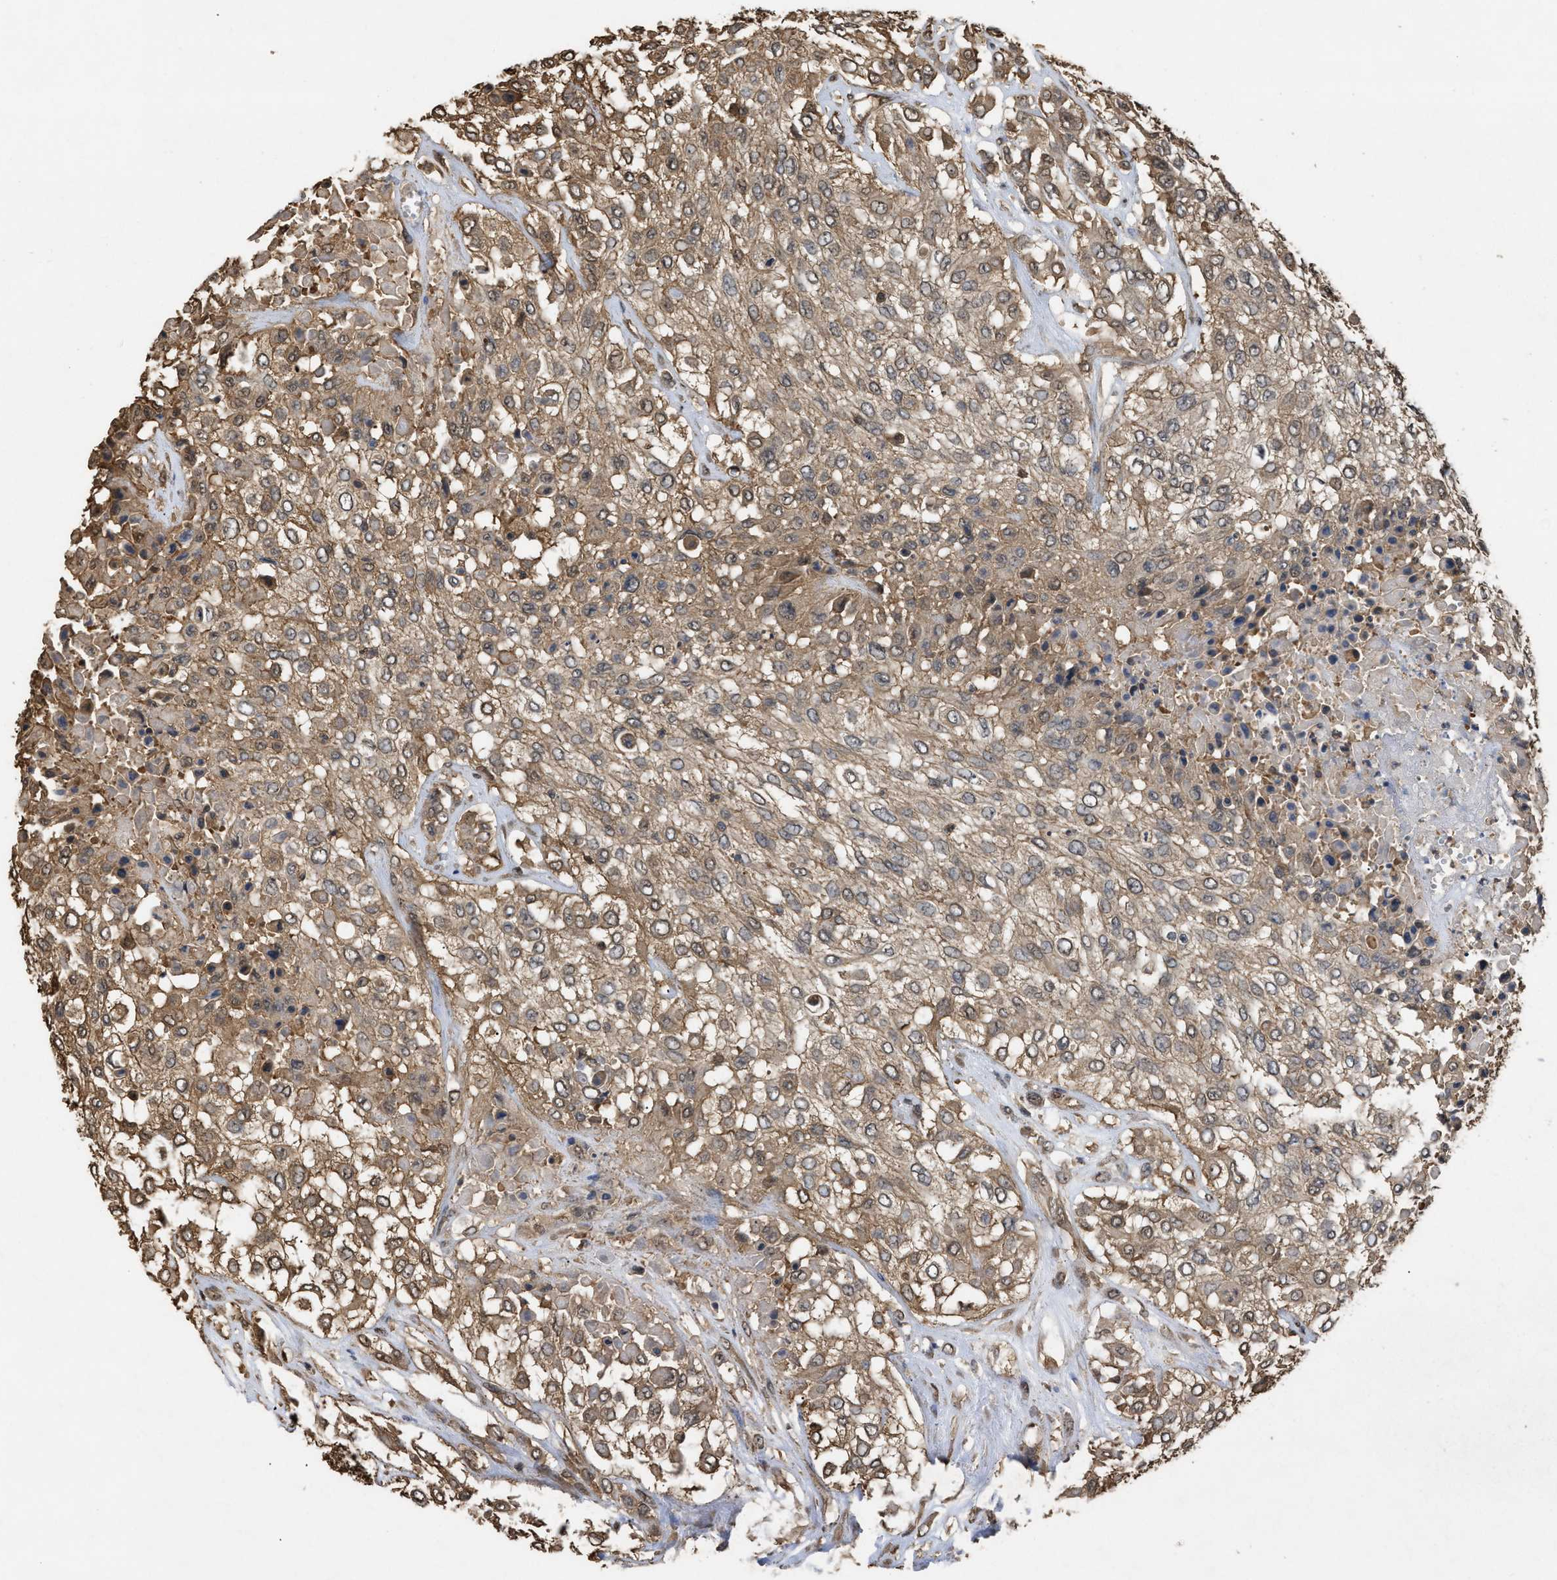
{"staining": {"intensity": "moderate", "quantity": ">75%", "location": "cytoplasmic/membranous"}, "tissue": "urothelial cancer", "cell_type": "Tumor cells", "image_type": "cancer", "snomed": [{"axis": "morphology", "description": "Urothelial carcinoma, High grade"}, {"axis": "topography", "description": "Urinary bladder"}], "caption": "The photomicrograph shows staining of urothelial cancer, revealing moderate cytoplasmic/membranous protein staining (brown color) within tumor cells.", "gene": "CALM1", "patient": {"sex": "male", "age": 57}}